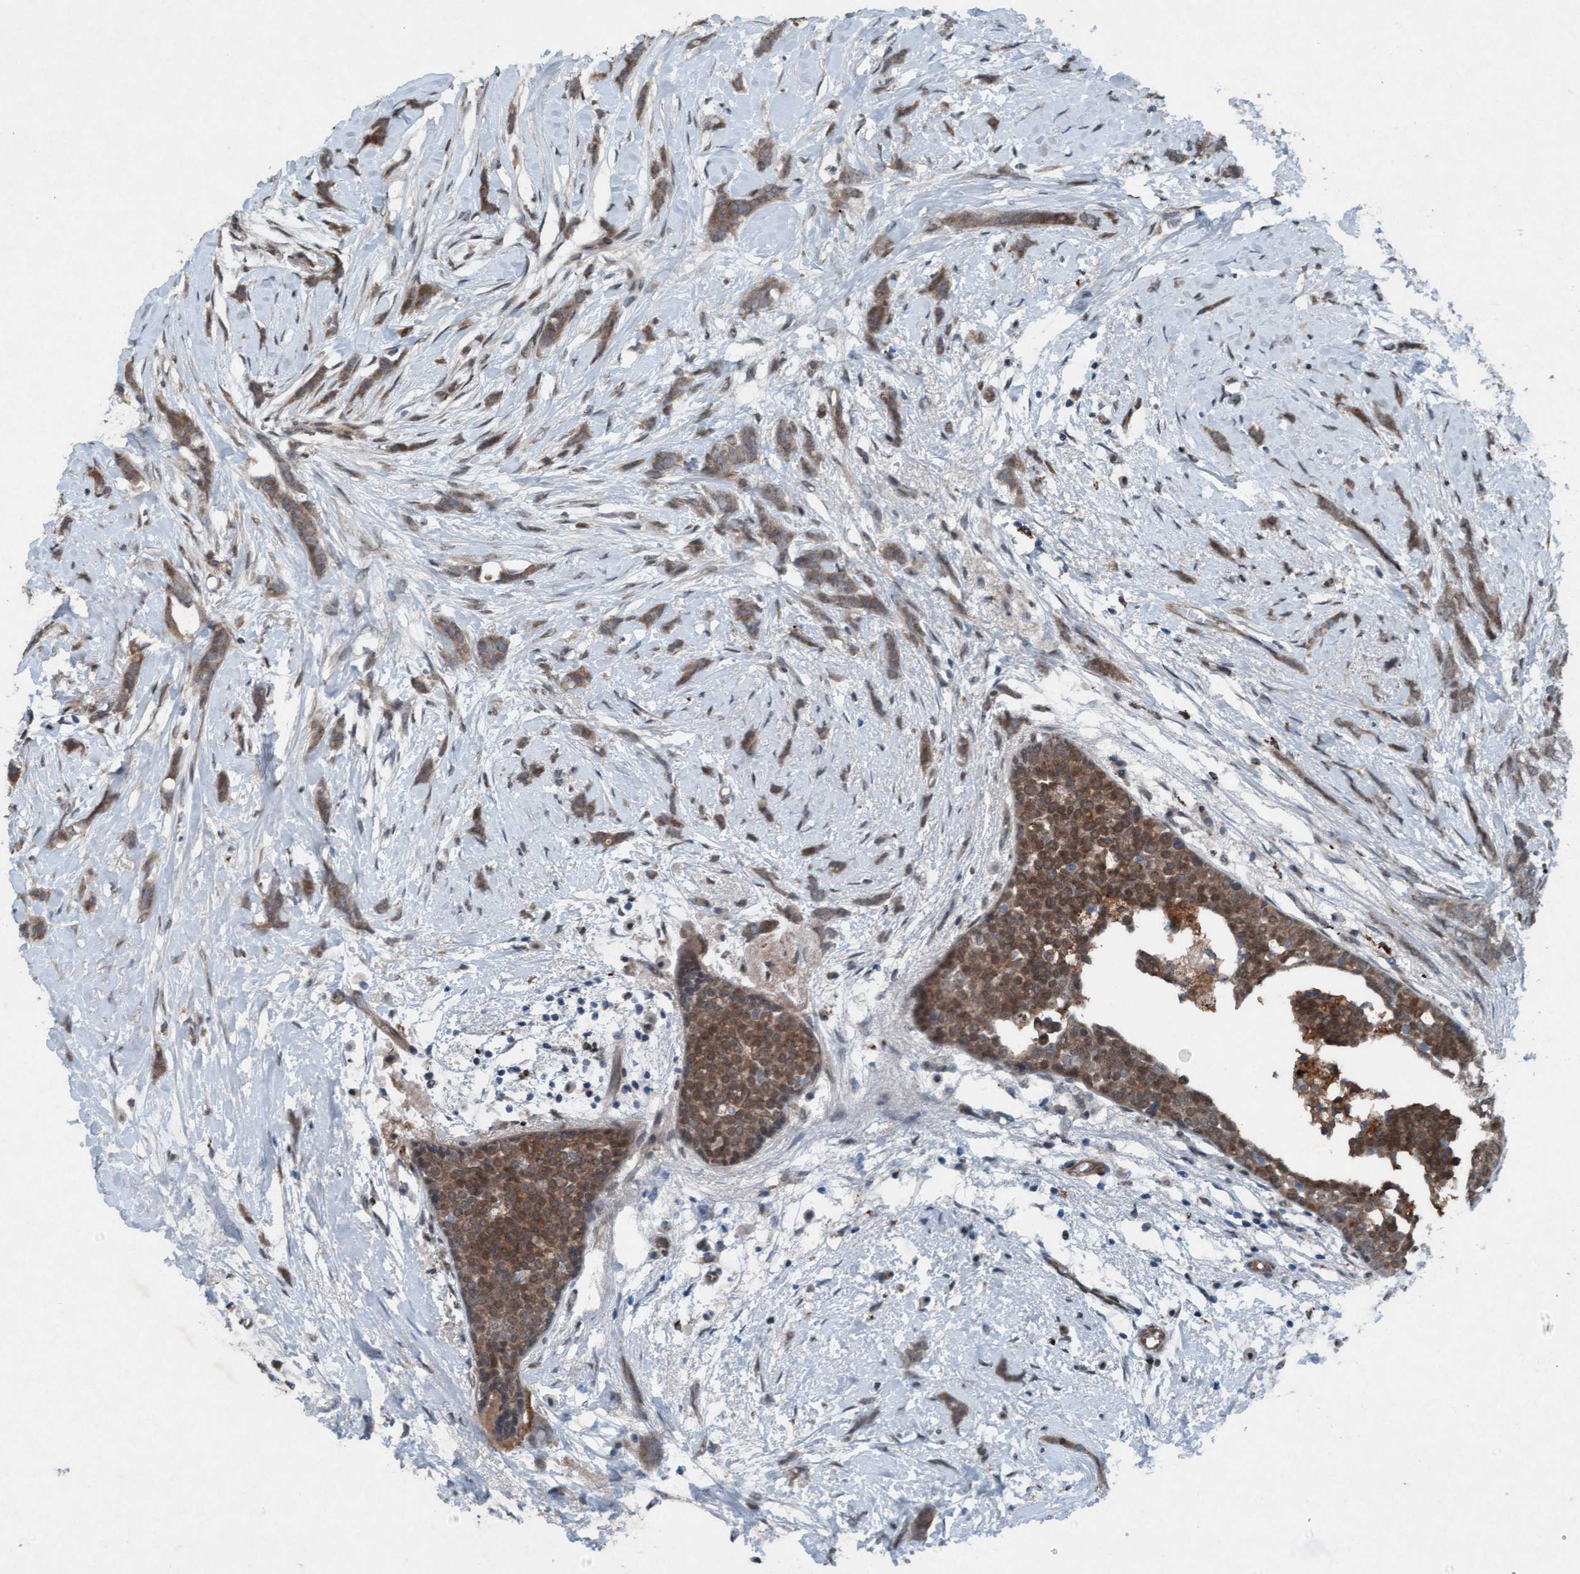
{"staining": {"intensity": "weak", "quantity": ">75%", "location": "cytoplasmic/membranous"}, "tissue": "breast cancer", "cell_type": "Tumor cells", "image_type": "cancer", "snomed": [{"axis": "morphology", "description": "Lobular carcinoma, in situ"}, {"axis": "morphology", "description": "Lobular carcinoma"}, {"axis": "topography", "description": "Breast"}], "caption": "High-magnification brightfield microscopy of breast cancer stained with DAB (brown) and counterstained with hematoxylin (blue). tumor cells exhibit weak cytoplasmic/membranous expression is appreciated in about>75% of cells.", "gene": "PLXNB2", "patient": {"sex": "female", "age": 41}}